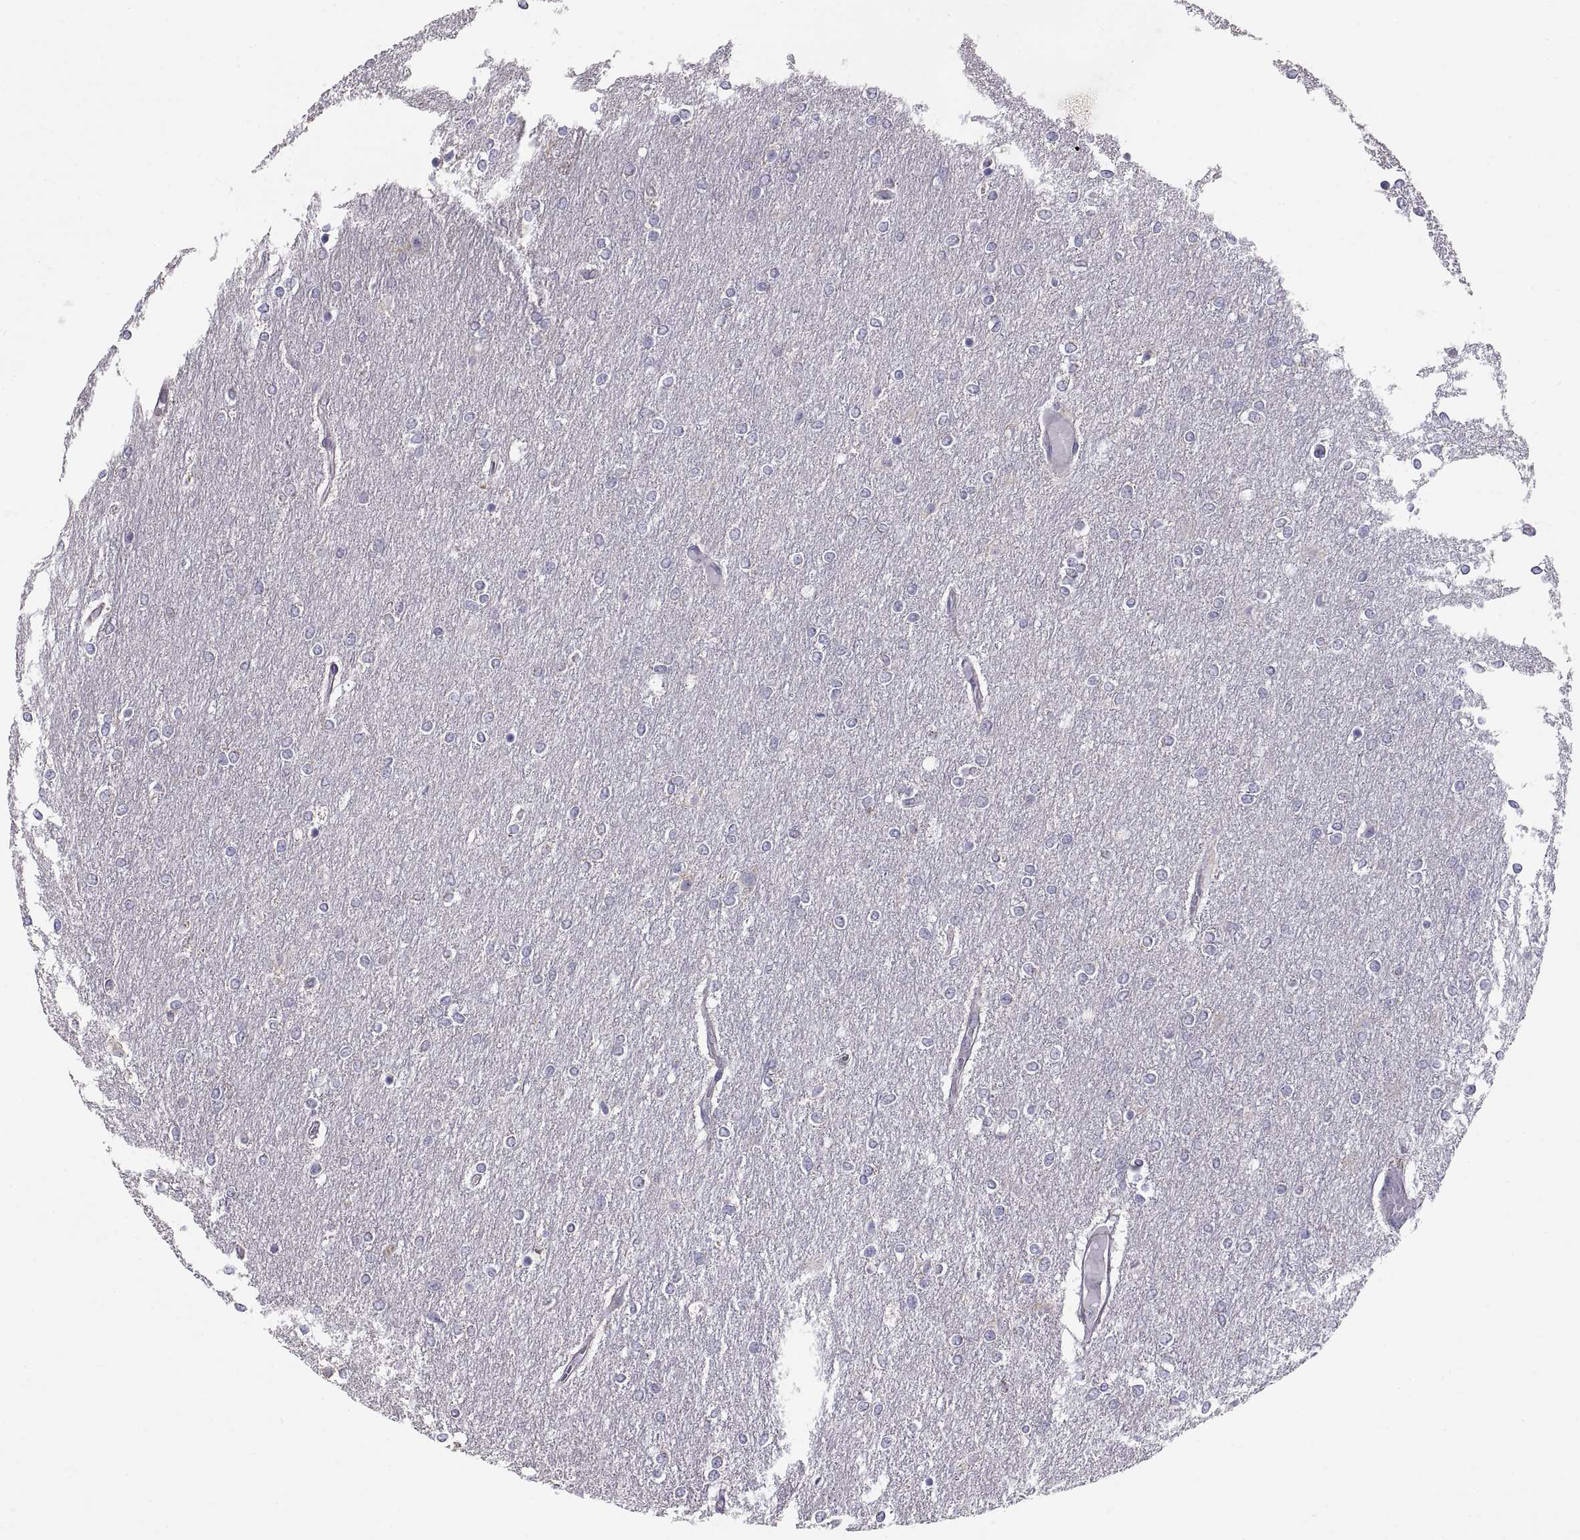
{"staining": {"intensity": "negative", "quantity": "none", "location": "none"}, "tissue": "glioma", "cell_type": "Tumor cells", "image_type": "cancer", "snomed": [{"axis": "morphology", "description": "Glioma, malignant, High grade"}, {"axis": "topography", "description": "Brain"}], "caption": "Immunohistochemistry (IHC) photomicrograph of glioma stained for a protein (brown), which shows no staining in tumor cells.", "gene": "TNNC1", "patient": {"sex": "female", "age": 61}}